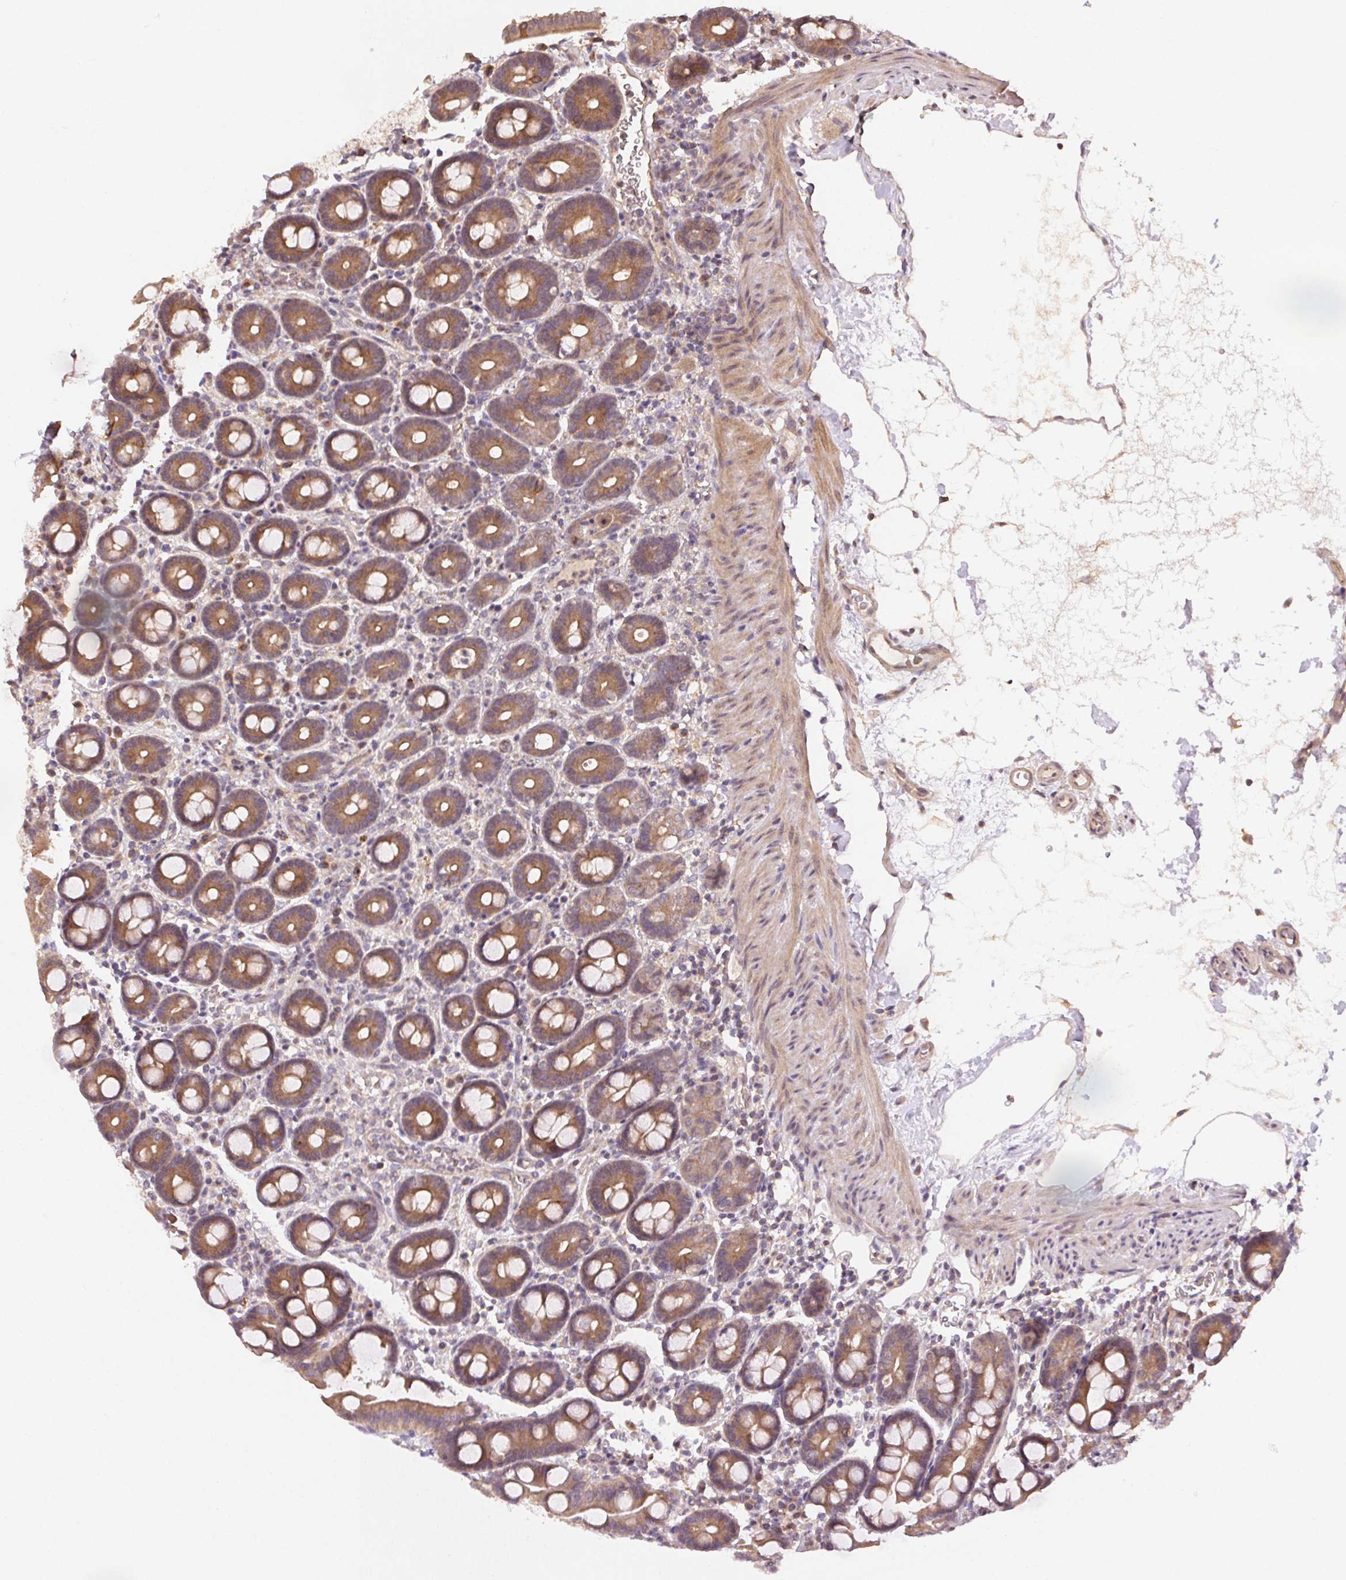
{"staining": {"intensity": "moderate", "quantity": ">75%", "location": "cytoplasmic/membranous"}, "tissue": "duodenum", "cell_type": "Glandular cells", "image_type": "normal", "snomed": [{"axis": "morphology", "description": "Normal tissue, NOS"}, {"axis": "topography", "description": "Pancreas"}, {"axis": "topography", "description": "Duodenum"}], "caption": "Immunohistochemistry (IHC) photomicrograph of normal human duodenum stained for a protein (brown), which shows medium levels of moderate cytoplasmic/membranous positivity in about >75% of glandular cells.", "gene": "KLHL15", "patient": {"sex": "male", "age": 59}}